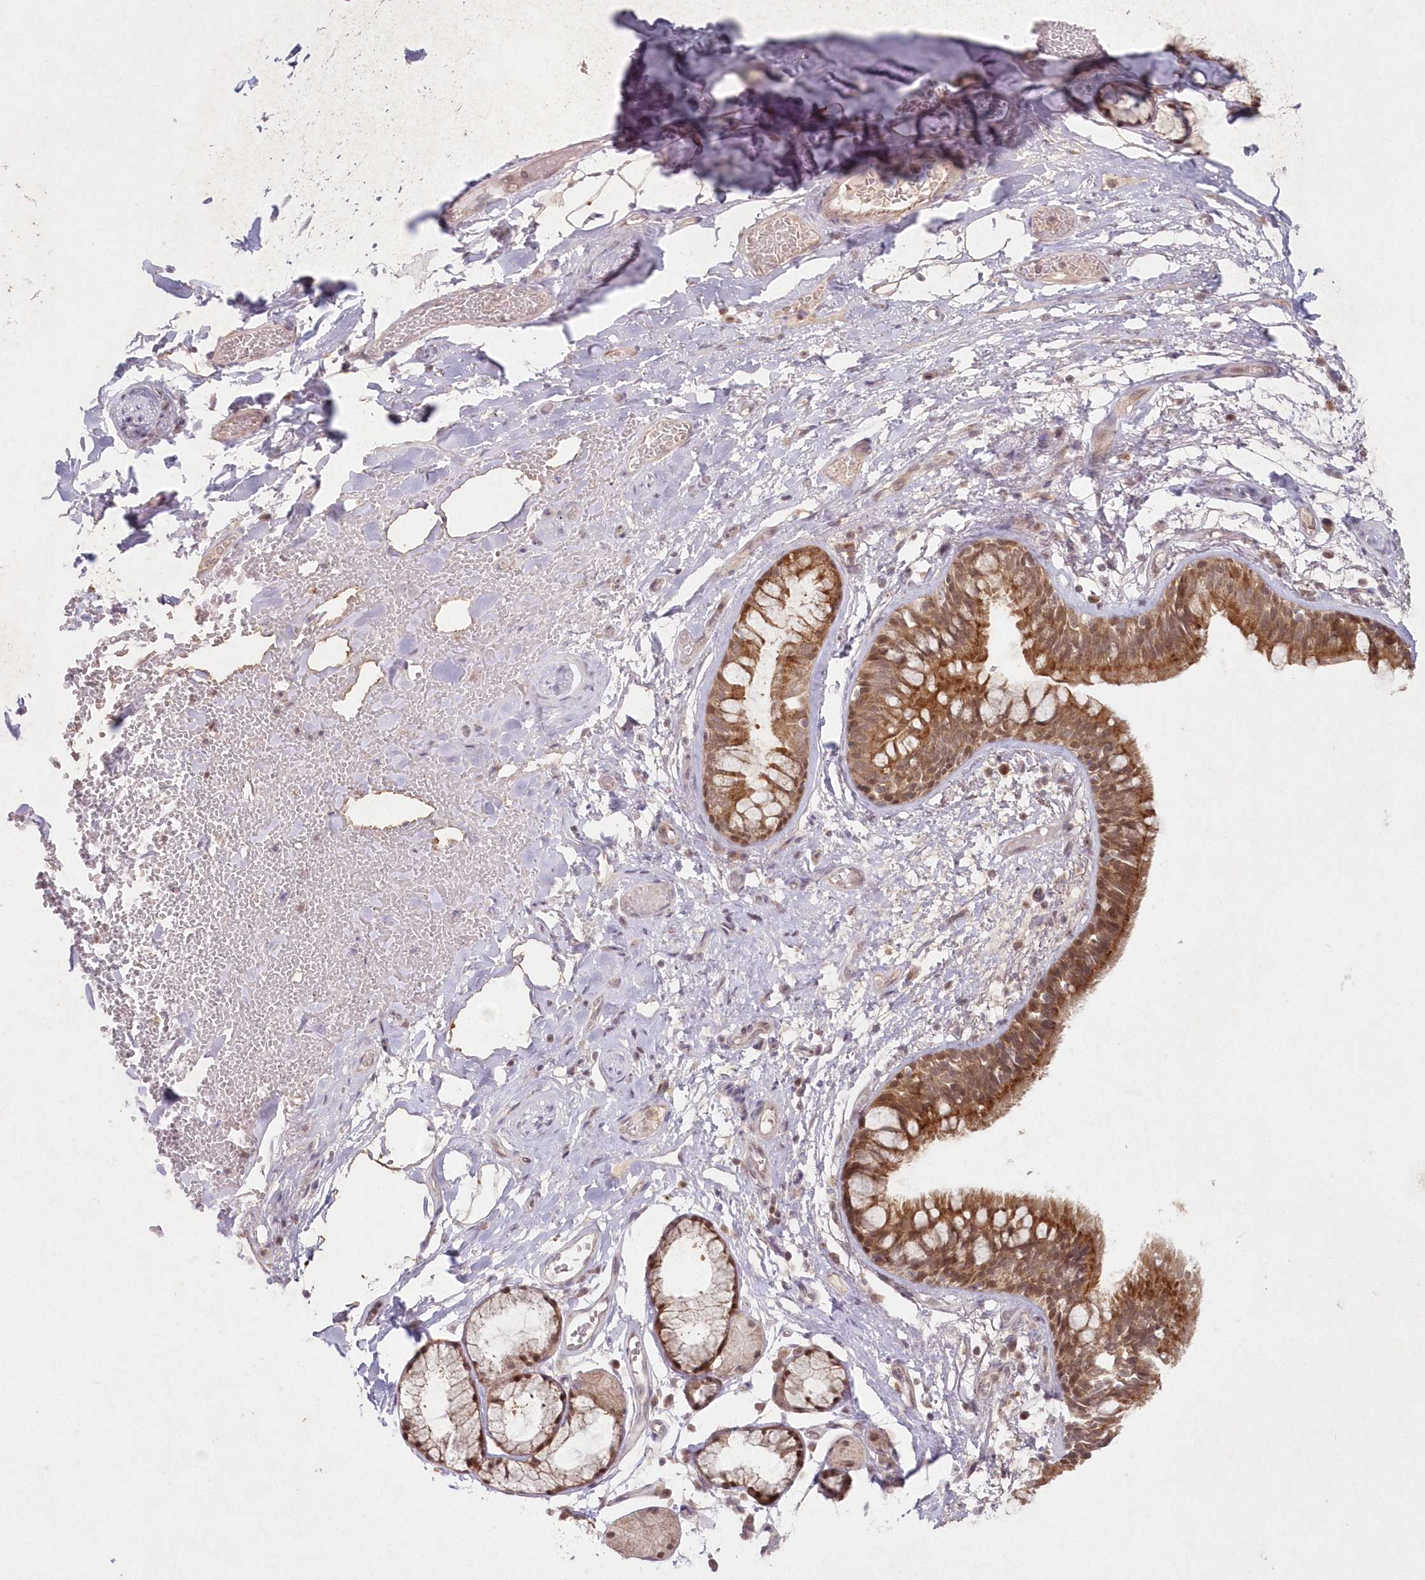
{"staining": {"intensity": "weak", "quantity": "25%-75%", "location": "cytoplasmic/membranous"}, "tissue": "adipose tissue", "cell_type": "Adipocytes", "image_type": "normal", "snomed": [{"axis": "morphology", "description": "Normal tissue, NOS"}, {"axis": "topography", "description": "Cartilage tissue"}, {"axis": "topography", "description": "Bronchus"}], "caption": "This photomicrograph exhibits benign adipose tissue stained with immunohistochemistry (IHC) to label a protein in brown. The cytoplasmic/membranous of adipocytes show weak positivity for the protein. Nuclei are counter-stained blue.", "gene": "ASCC1", "patient": {"sex": "female", "age": 73}}